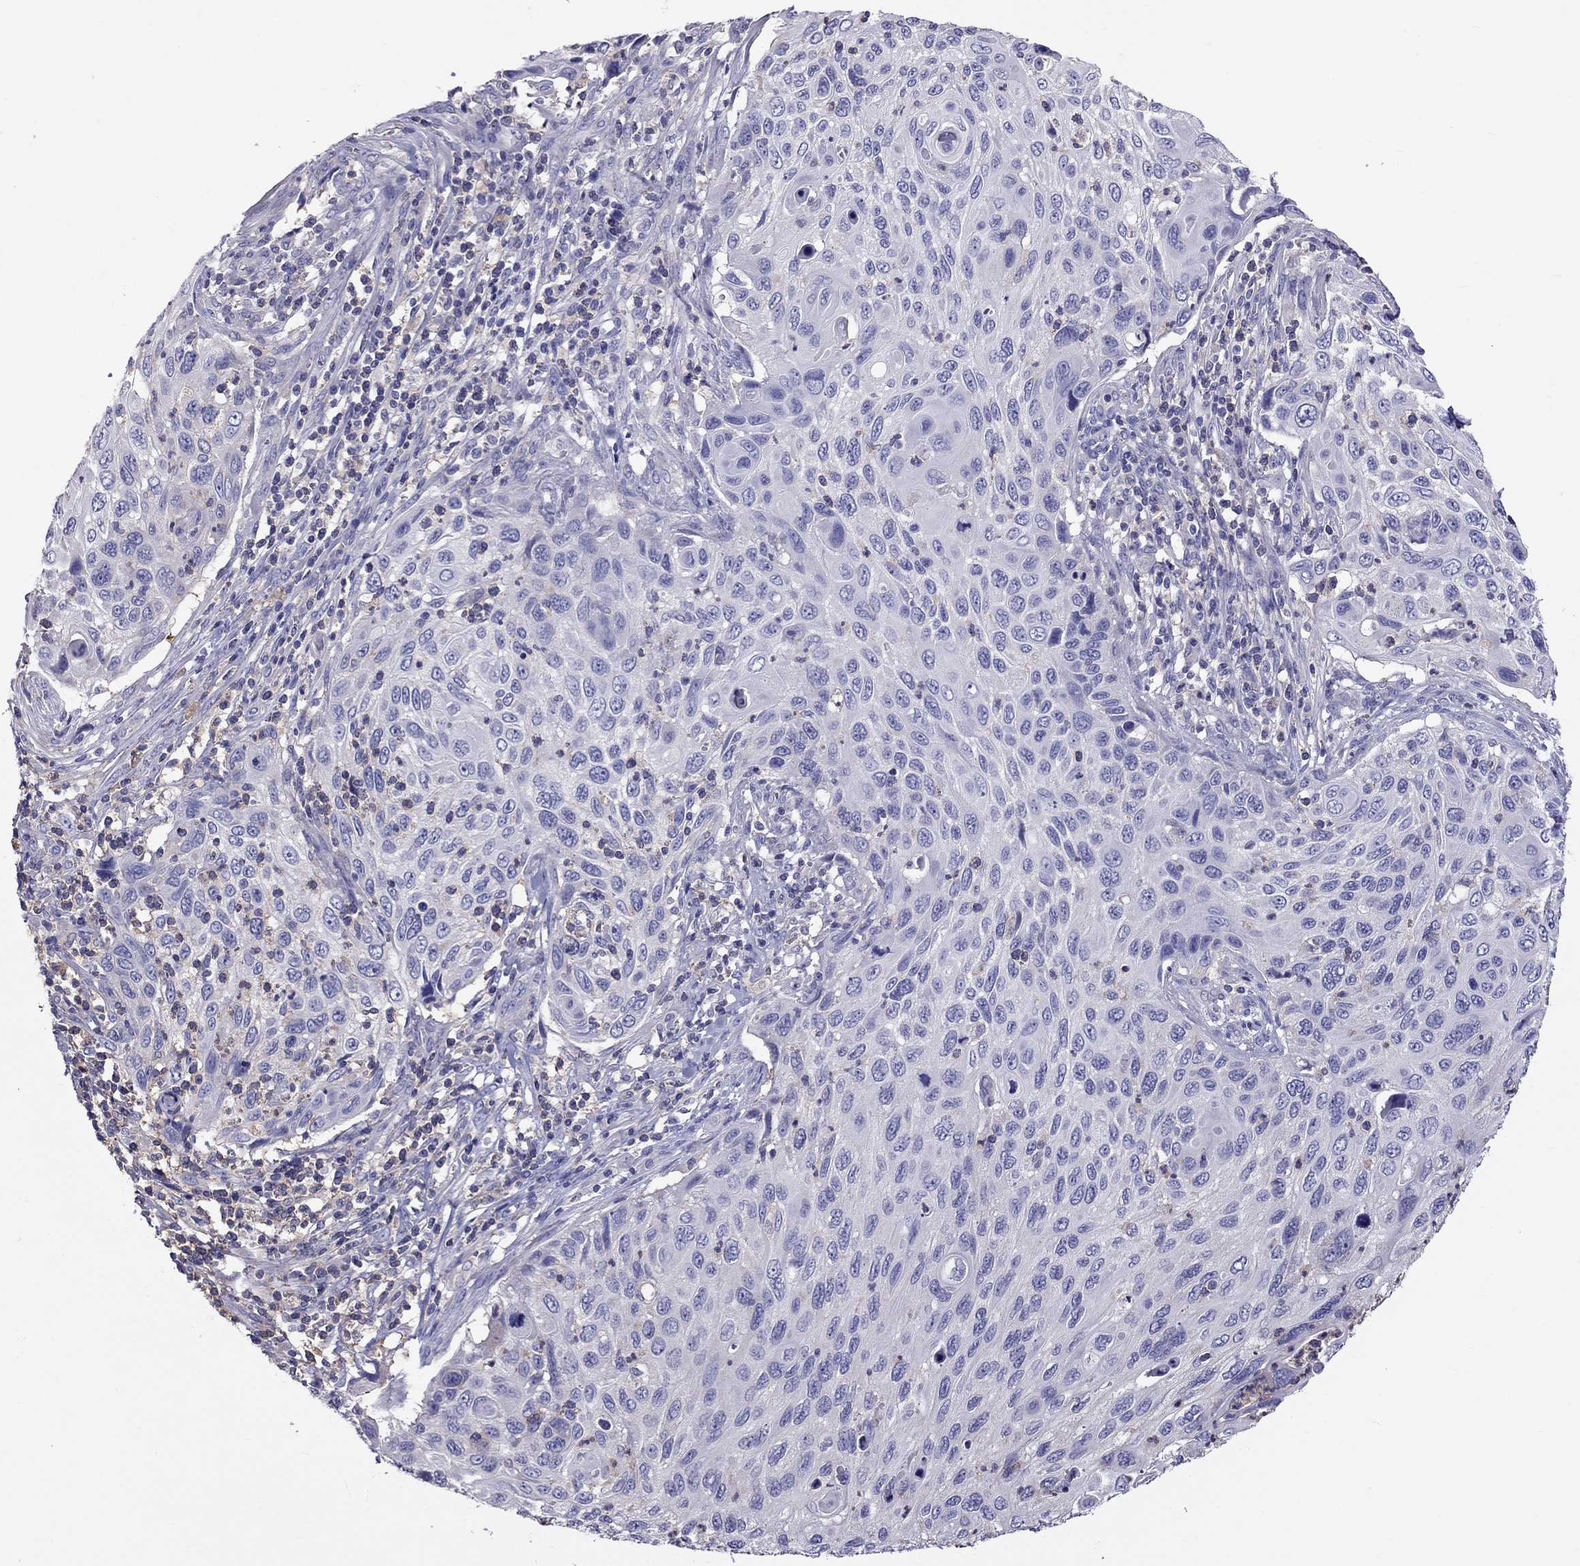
{"staining": {"intensity": "negative", "quantity": "none", "location": "none"}, "tissue": "cervical cancer", "cell_type": "Tumor cells", "image_type": "cancer", "snomed": [{"axis": "morphology", "description": "Squamous cell carcinoma, NOS"}, {"axis": "topography", "description": "Cervix"}], "caption": "Immunohistochemistry of cervical cancer reveals no positivity in tumor cells.", "gene": "TEX22", "patient": {"sex": "female", "age": 70}}